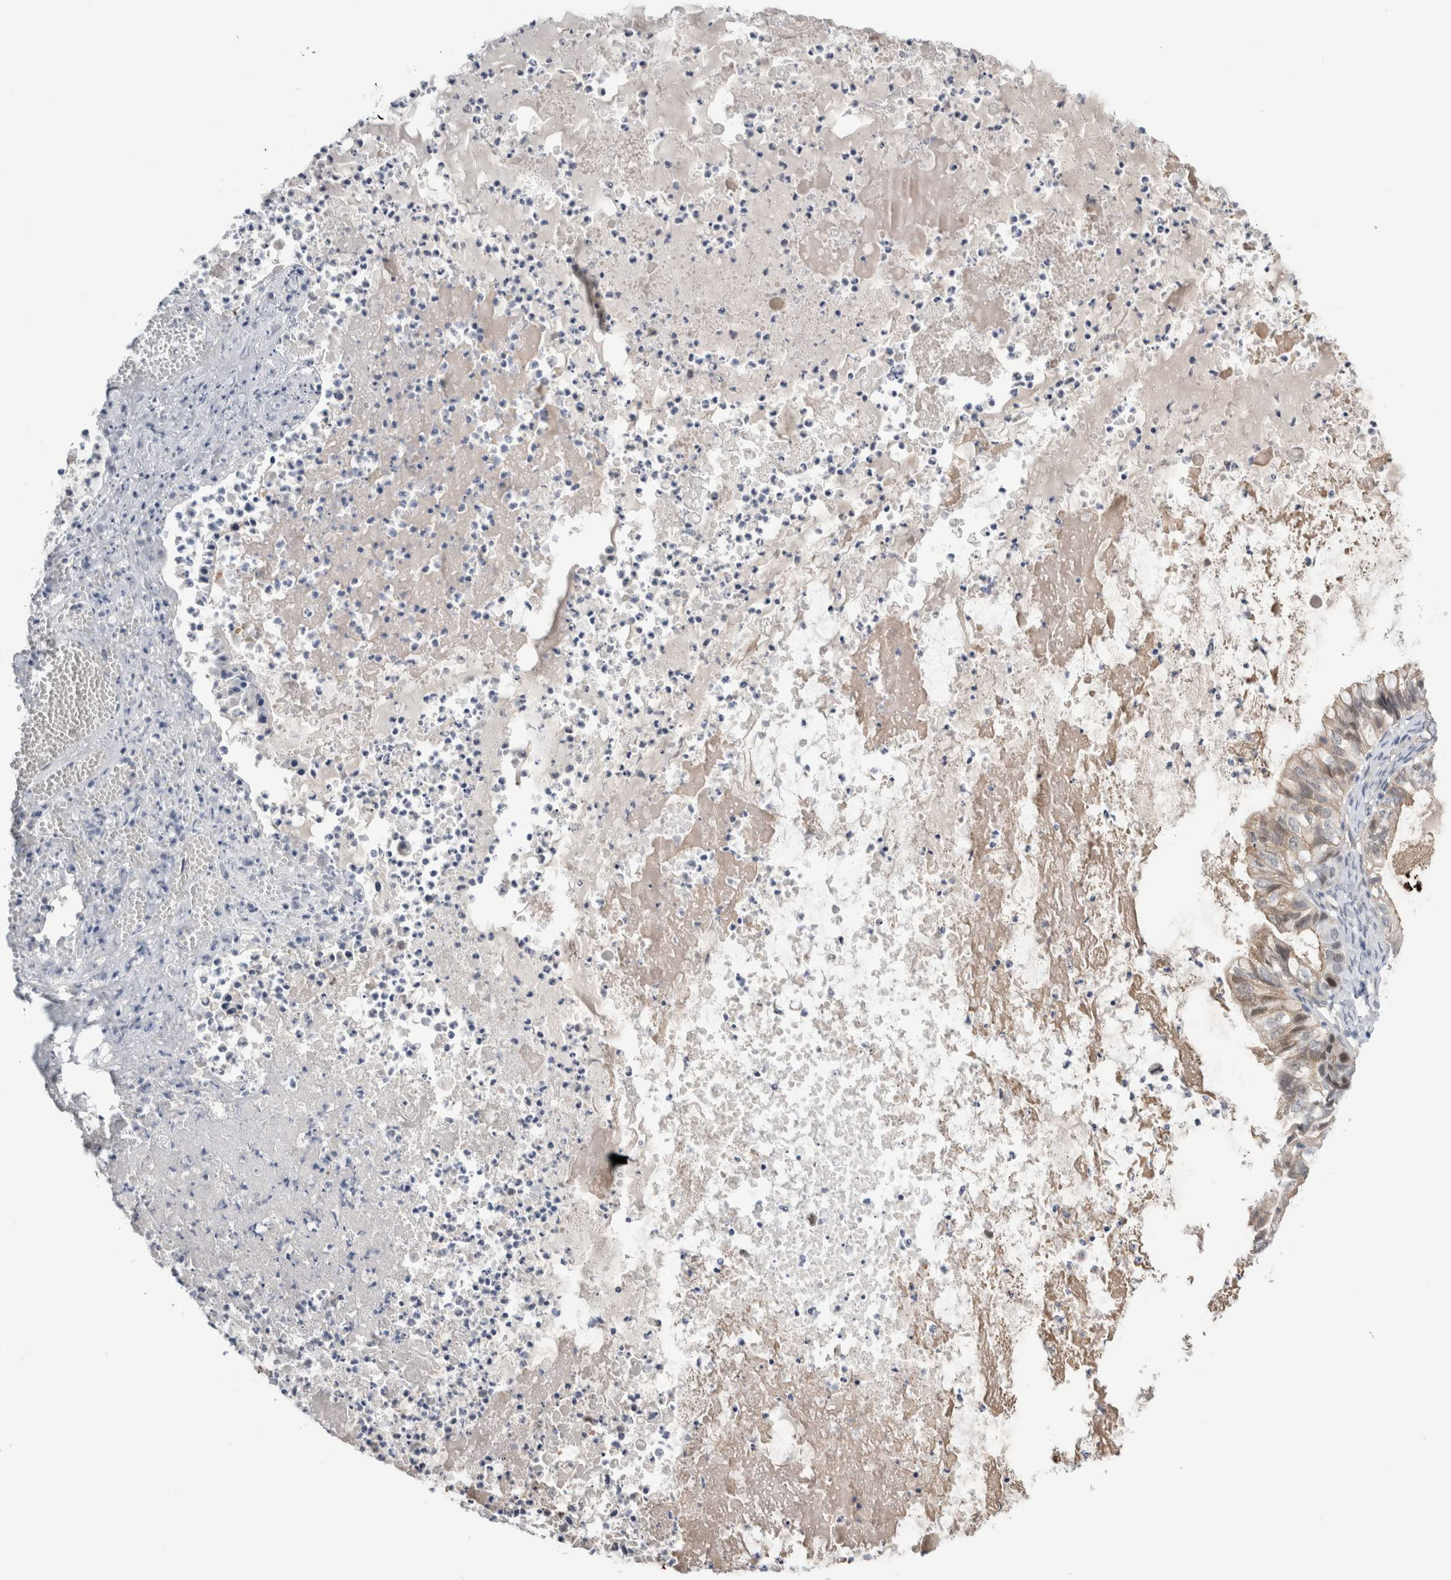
{"staining": {"intensity": "weak", "quantity": "<25%", "location": "nuclear"}, "tissue": "ovarian cancer", "cell_type": "Tumor cells", "image_type": "cancer", "snomed": [{"axis": "morphology", "description": "Cystadenocarcinoma, mucinous, NOS"}, {"axis": "topography", "description": "Ovary"}], "caption": "Photomicrograph shows no significant protein expression in tumor cells of ovarian mucinous cystadenocarcinoma. (IHC, brightfield microscopy, high magnification).", "gene": "TAFA5", "patient": {"sex": "female", "age": 80}}